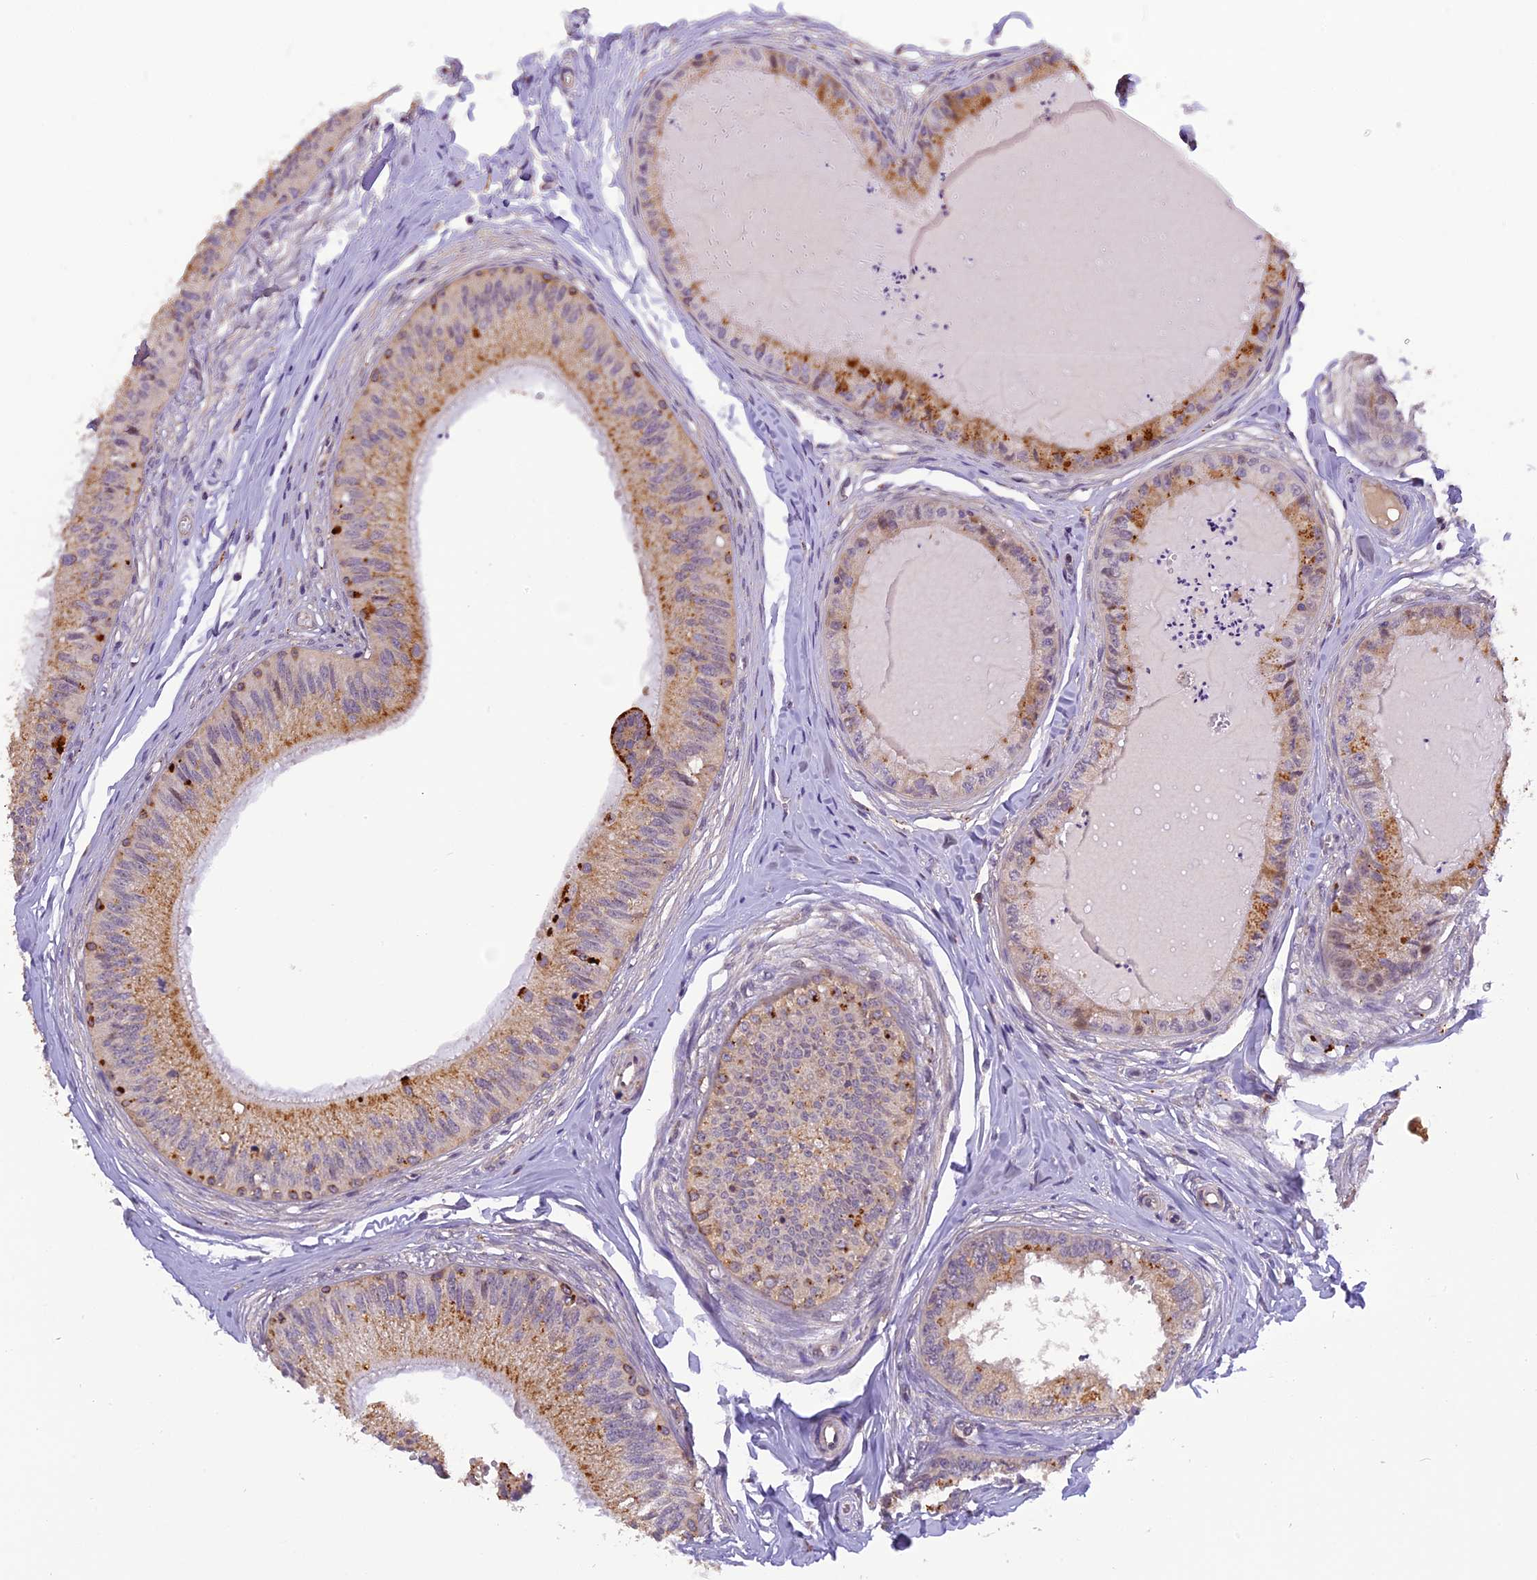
{"staining": {"intensity": "strong", "quantity": "<25%", "location": "cytoplasmic/membranous"}, "tissue": "epididymis", "cell_type": "Glandular cells", "image_type": "normal", "snomed": [{"axis": "morphology", "description": "Normal tissue, NOS"}, {"axis": "topography", "description": "Epididymis"}], "caption": "This is a micrograph of IHC staining of unremarkable epididymis, which shows strong staining in the cytoplasmic/membranous of glandular cells.", "gene": "FNIP2", "patient": {"sex": "male", "age": 31}}